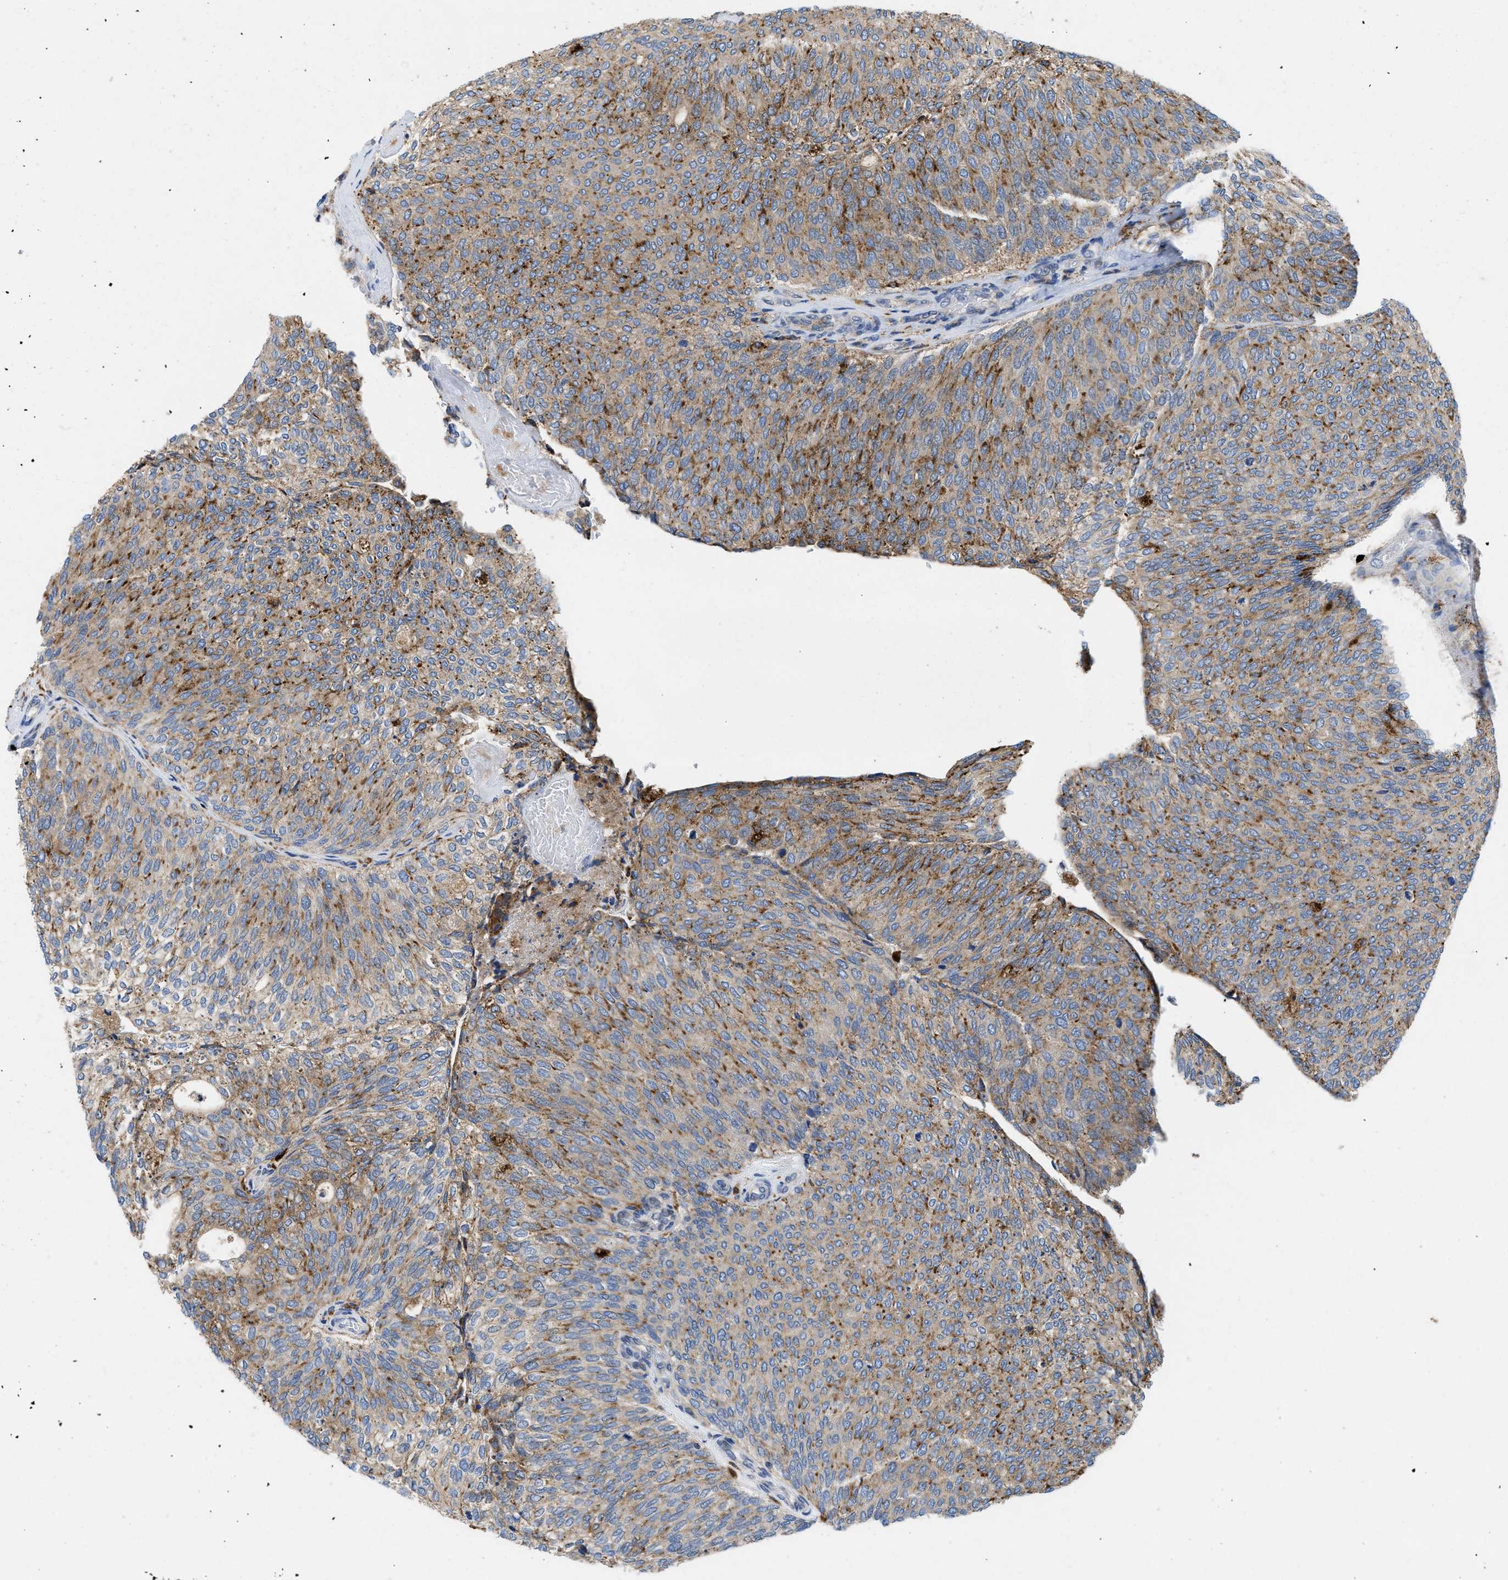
{"staining": {"intensity": "moderate", "quantity": ">75%", "location": "cytoplasmic/membranous"}, "tissue": "urothelial cancer", "cell_type": "Tumor cells", "image_type": "cancer", "snomed": [{"axis": "morphology", "description": "Urothelial carcinoma, Low grade"}, {"axis": "topography", "description": "Urinary bladder"}], "caption": "A high-resolution histopathology image shows immunohistochemistry (IHC) staining of low-grade urothelial carcinoma, which shows moderate cytoplasmic/membranous staining in about >75% of tumor cells.", "gene": "ENPP4", "patient": {"sex": "female", "age": 79}}